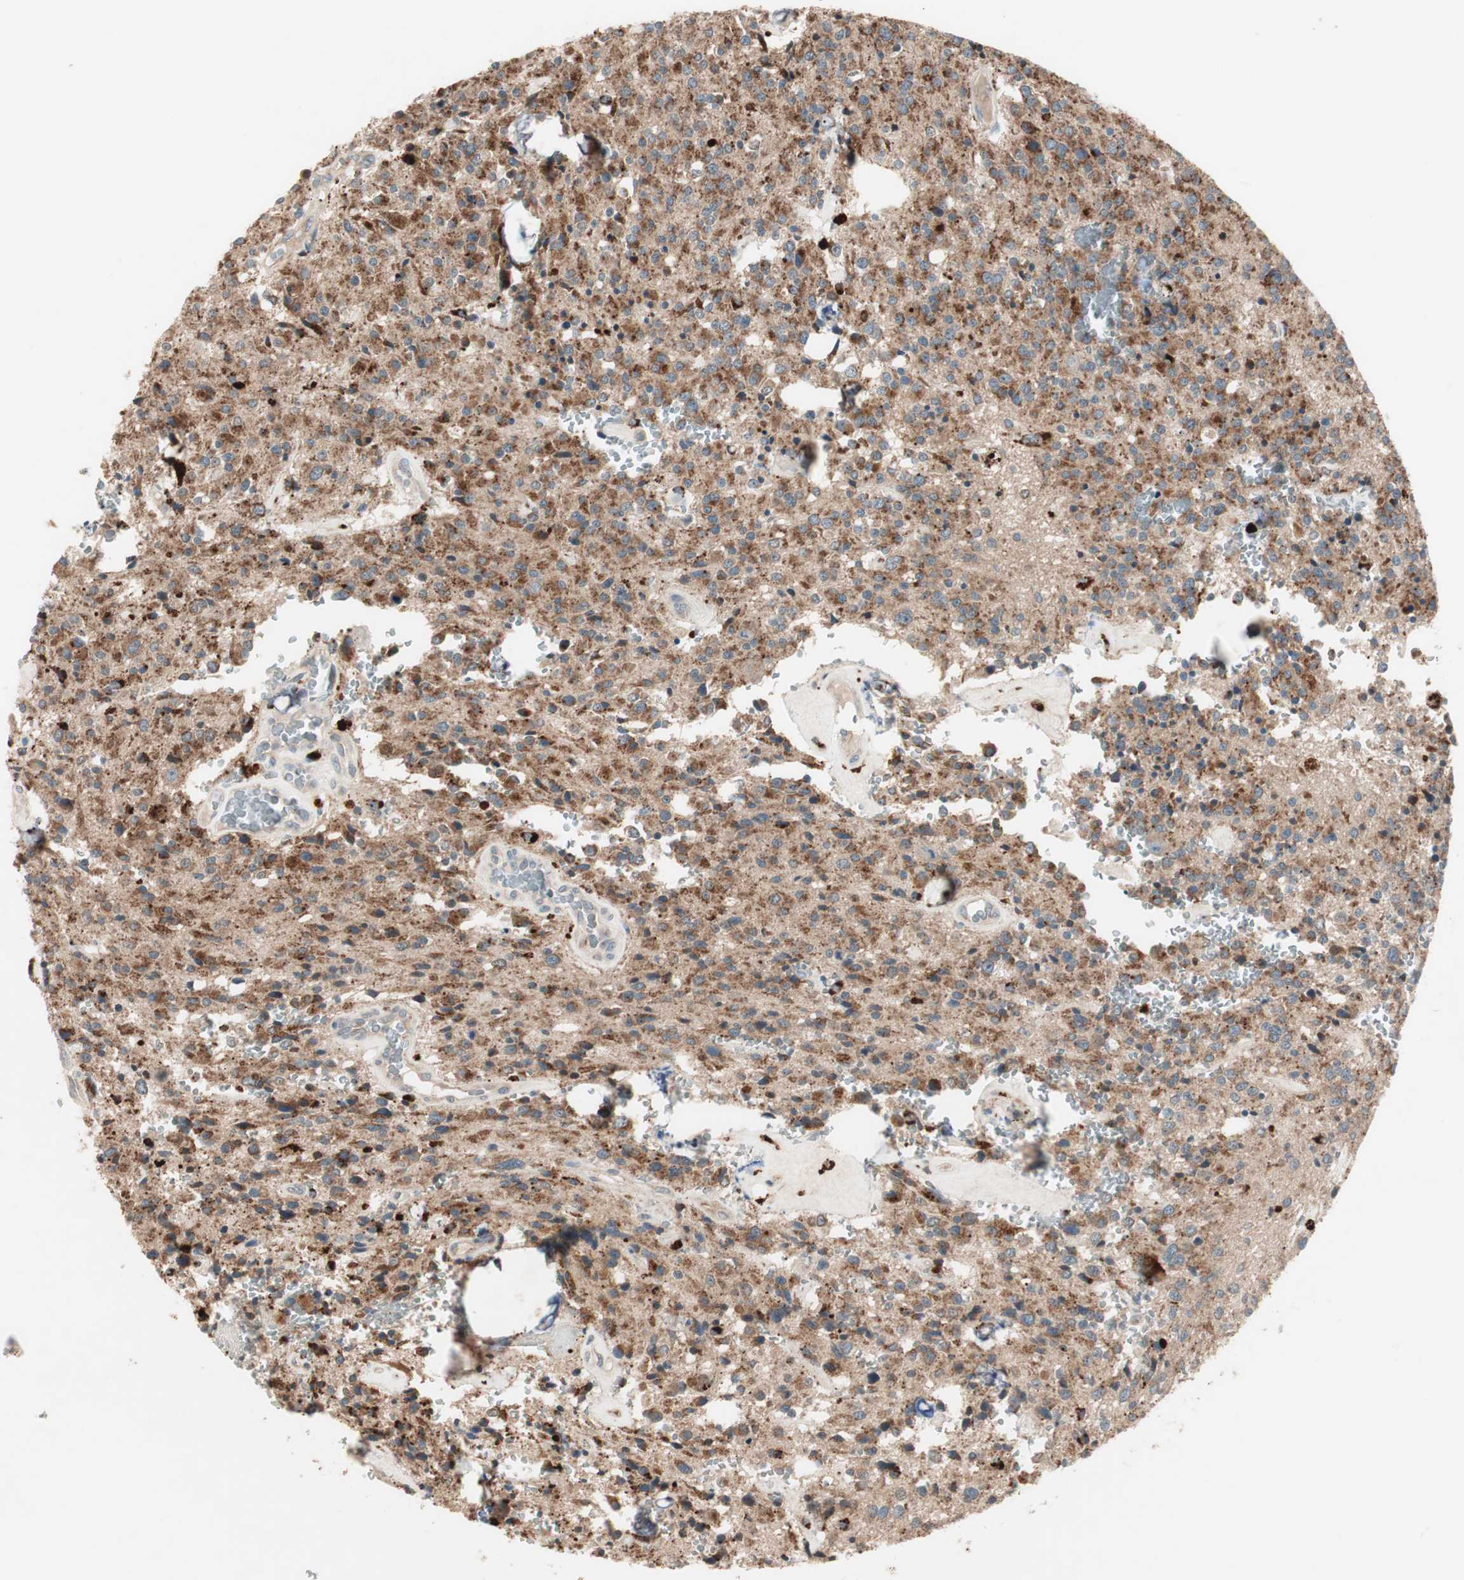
{"staining": {"intensity": "strong", "quantity": "25%-75%", "location": "cytoplasmic/membranous"}, "tissue": "glioma", "cell_type": "Tumor cells", "image_type": "cancer", "snomed": [{"axis": "morphology", "description": "Glioma, malignant, Low grade"}, {"axis": "topography", "description": "Brain"}], "caption": "Human malignant glioma (low-grade) stained with a brown dye demonstrates strong cytoplasmic/membranous positive staining in approximately 25%-75% of tumor cells.", "gene": "FGFR4", "patient": {"sex": "male", "age": 58}}